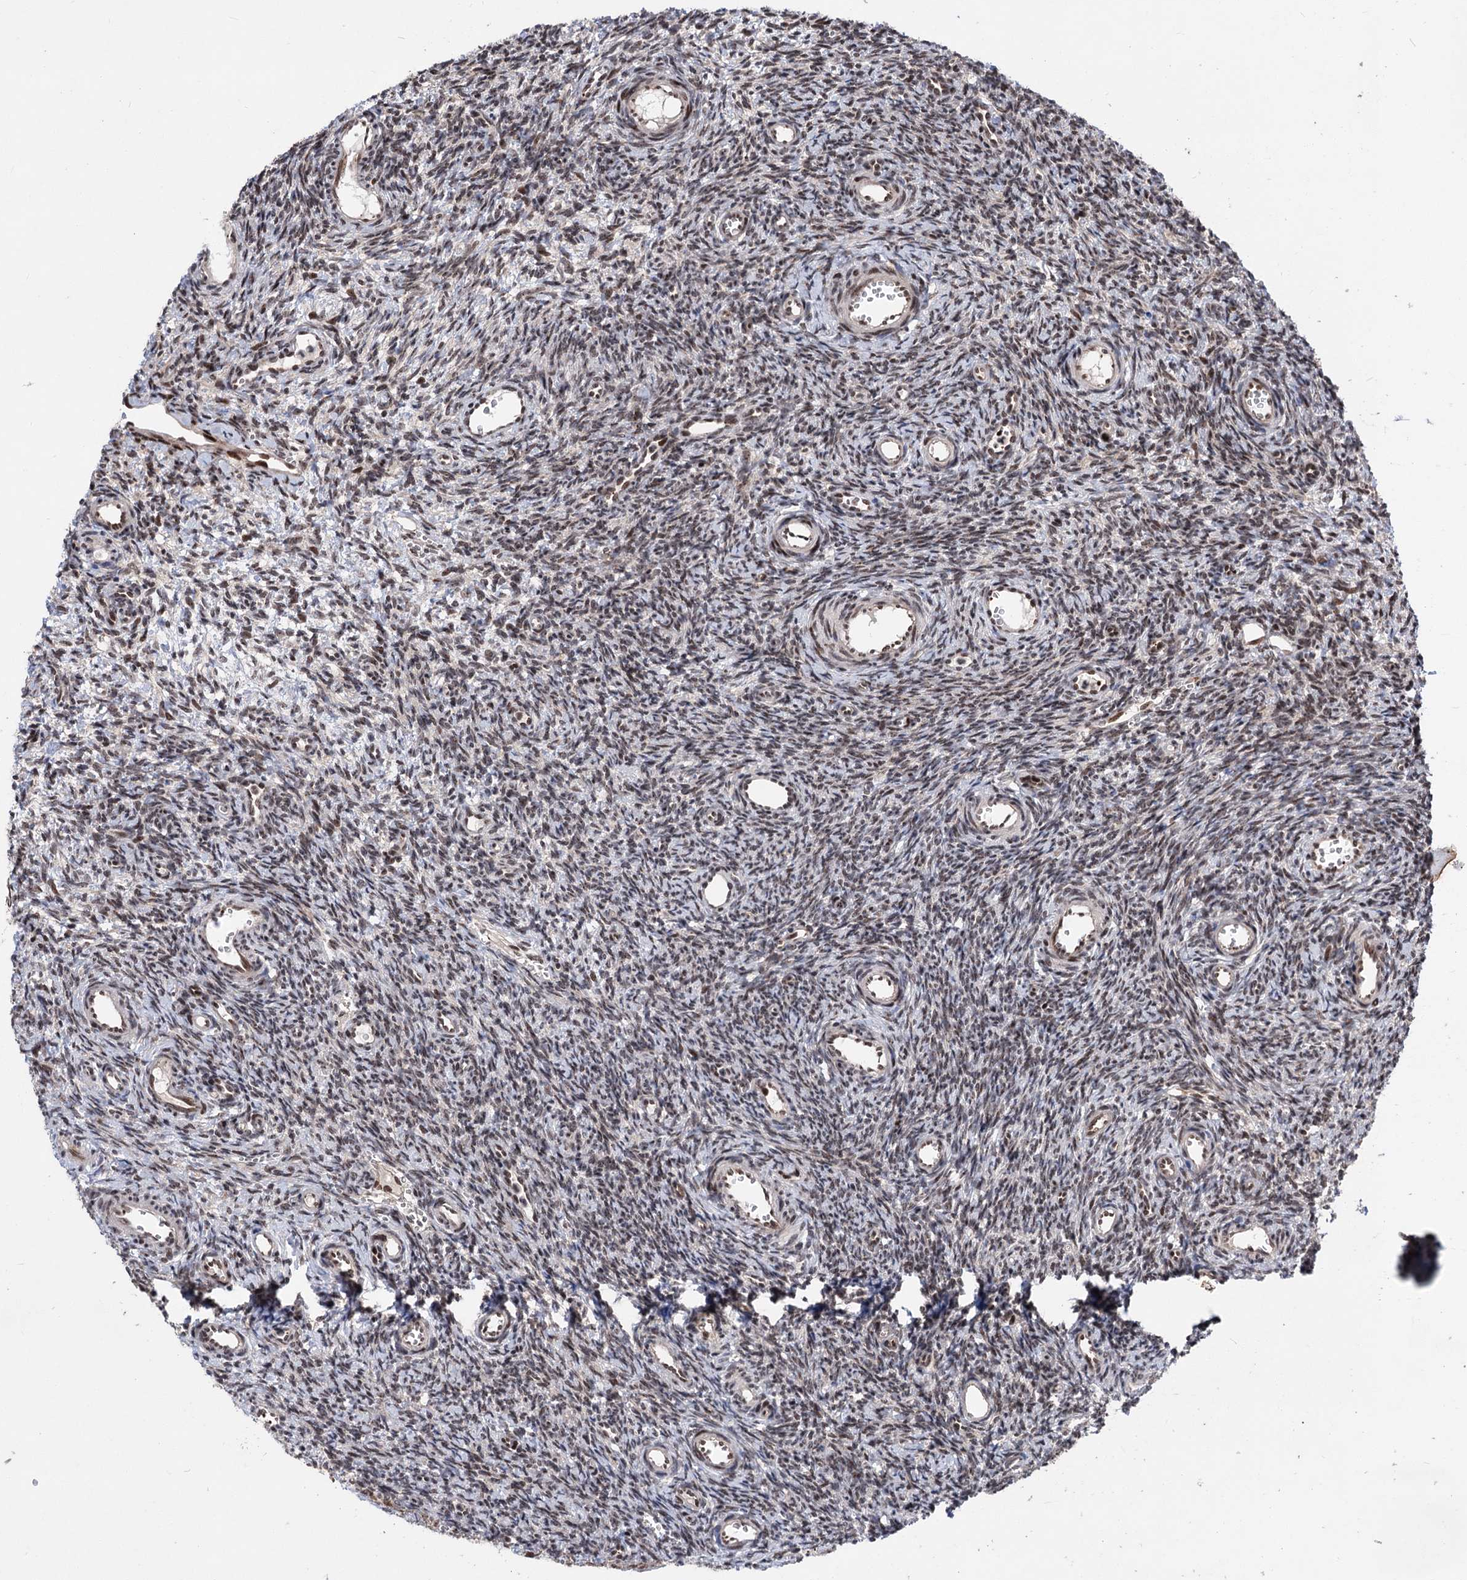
{"staining": {"intensity": "weak", "quantity": "25%-75%", "location": "cytoplasmic/membranous,nuclear"}, "tissue": "ovary", "cell_type": "Ovarian stroma cells", "image_type": "normal", "snomed": [{"axis": "morphology", "description": "Normal tissue, NOS"}, {"axis": "topography", "description": "Ovary"}], "caption": "Immunohistochemical staining of unremarkable ovary reveals 25%-75% levels of weak cytoplasmic/membranous,nuclear protein positivity in approximately 25%-75% of ovarian stroma cells. (Stains: DAB (3,3'-diaminobenzidine) in brown, nuclei in blue, Microscopy: brightfield microscopy at high magnification).", "gene": "MAML1", "patient": {"sex": "female", "age": 39}}